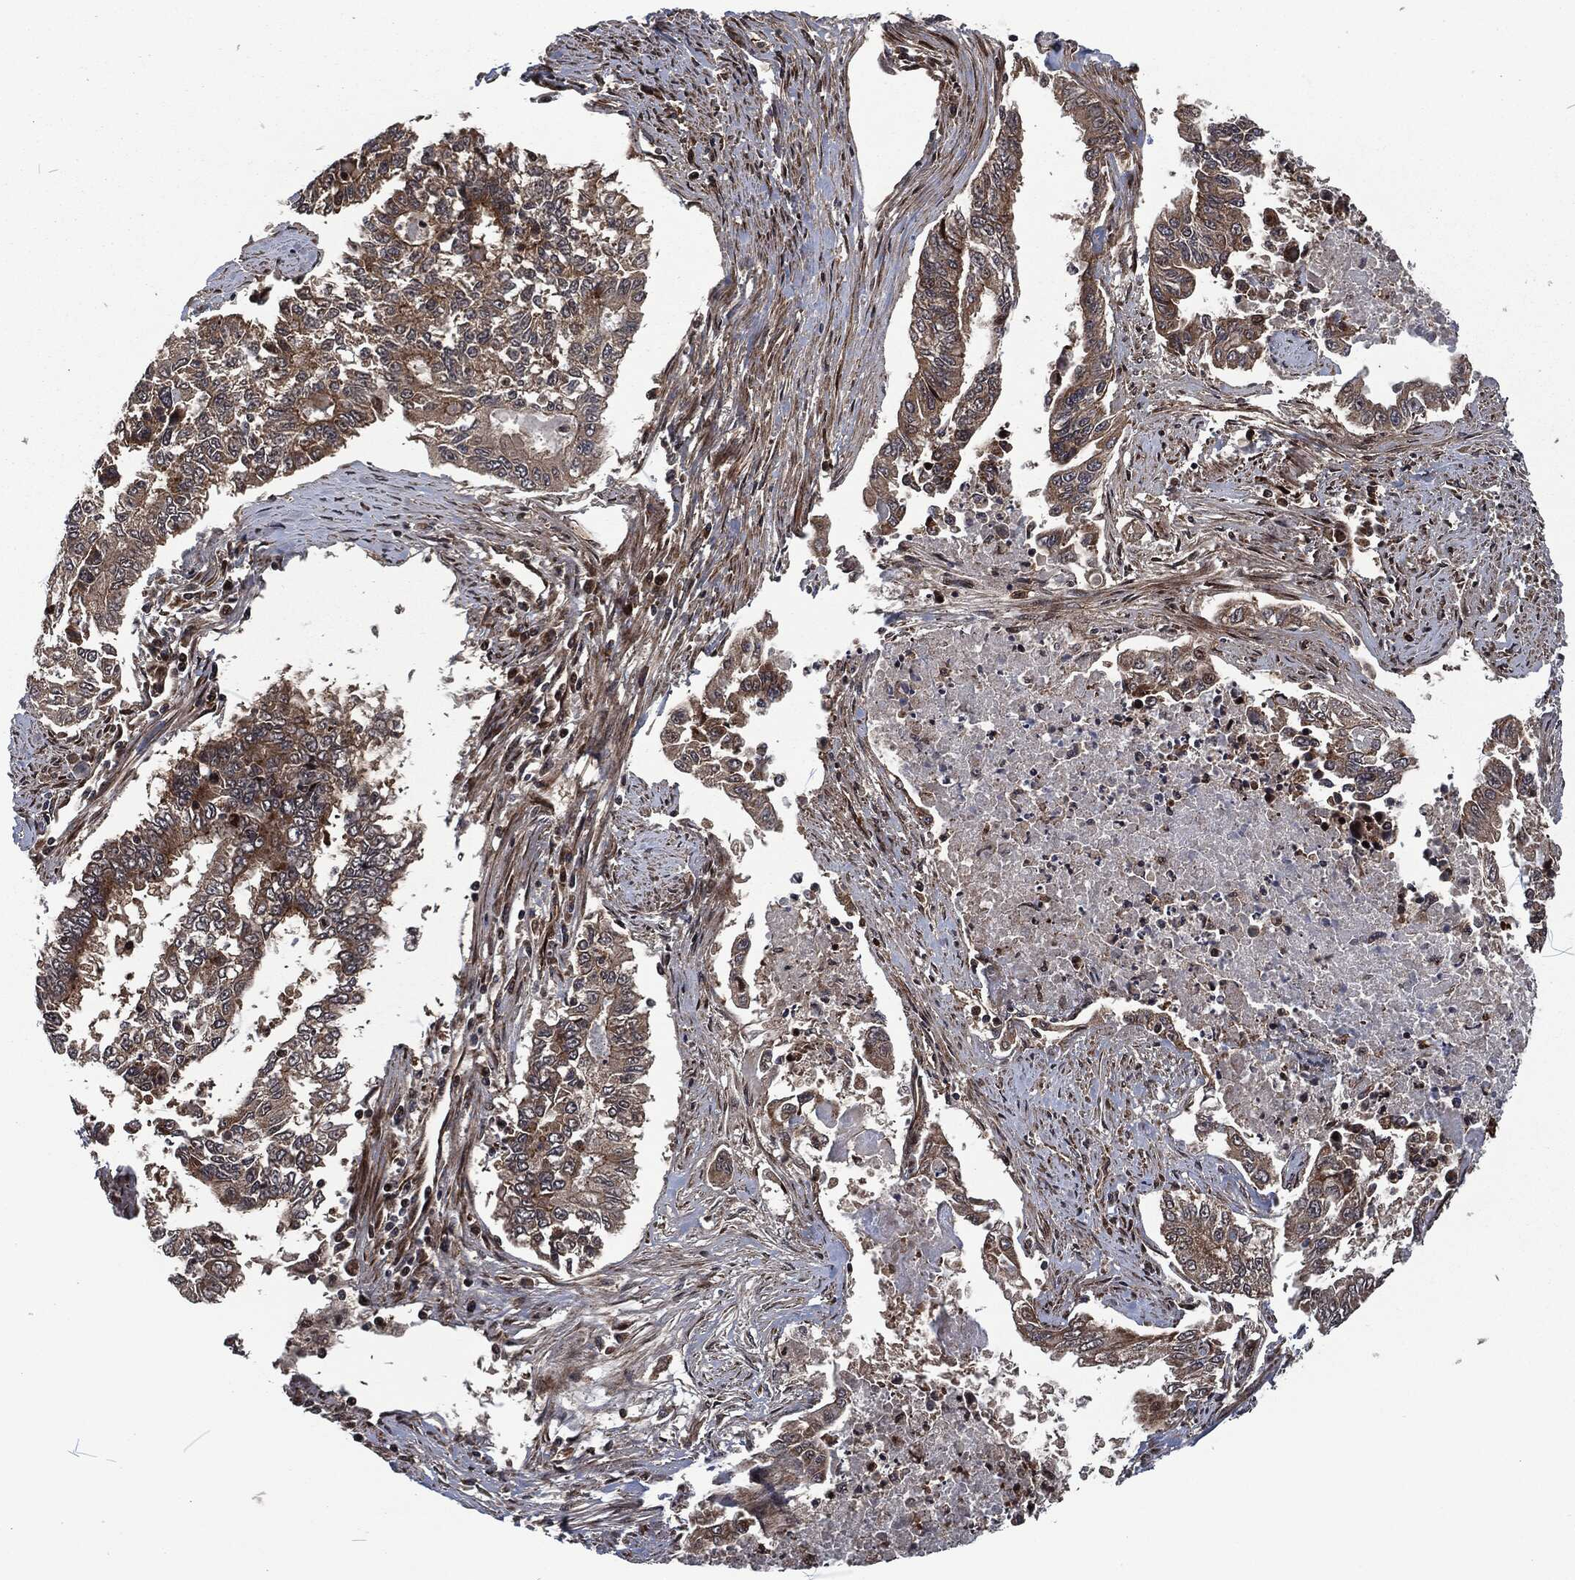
{"staining": {"intensity": "weak", "quantity": ">75%", "location": "cytoplasmic/membranous"}, "tissue": "endometrial cancer", "cell_type": "Tumor cells", "image_type": "cancer", "snomed": [{"axis": "morphology", "description": "Adenocarcinoma, NOS"}, {"axis": "topography", "description": "Uterus"}], "caption": "High-power microscopy captured an immunohistochemistry (IHC) histopathology image of endometrial cancer (adenocarcinoma), revealing weak cytoplasmic/membranous staining in about >75% of tumor cells.", "gene": "CMPK2", "patient": {"sex": "female", "age": 59}}